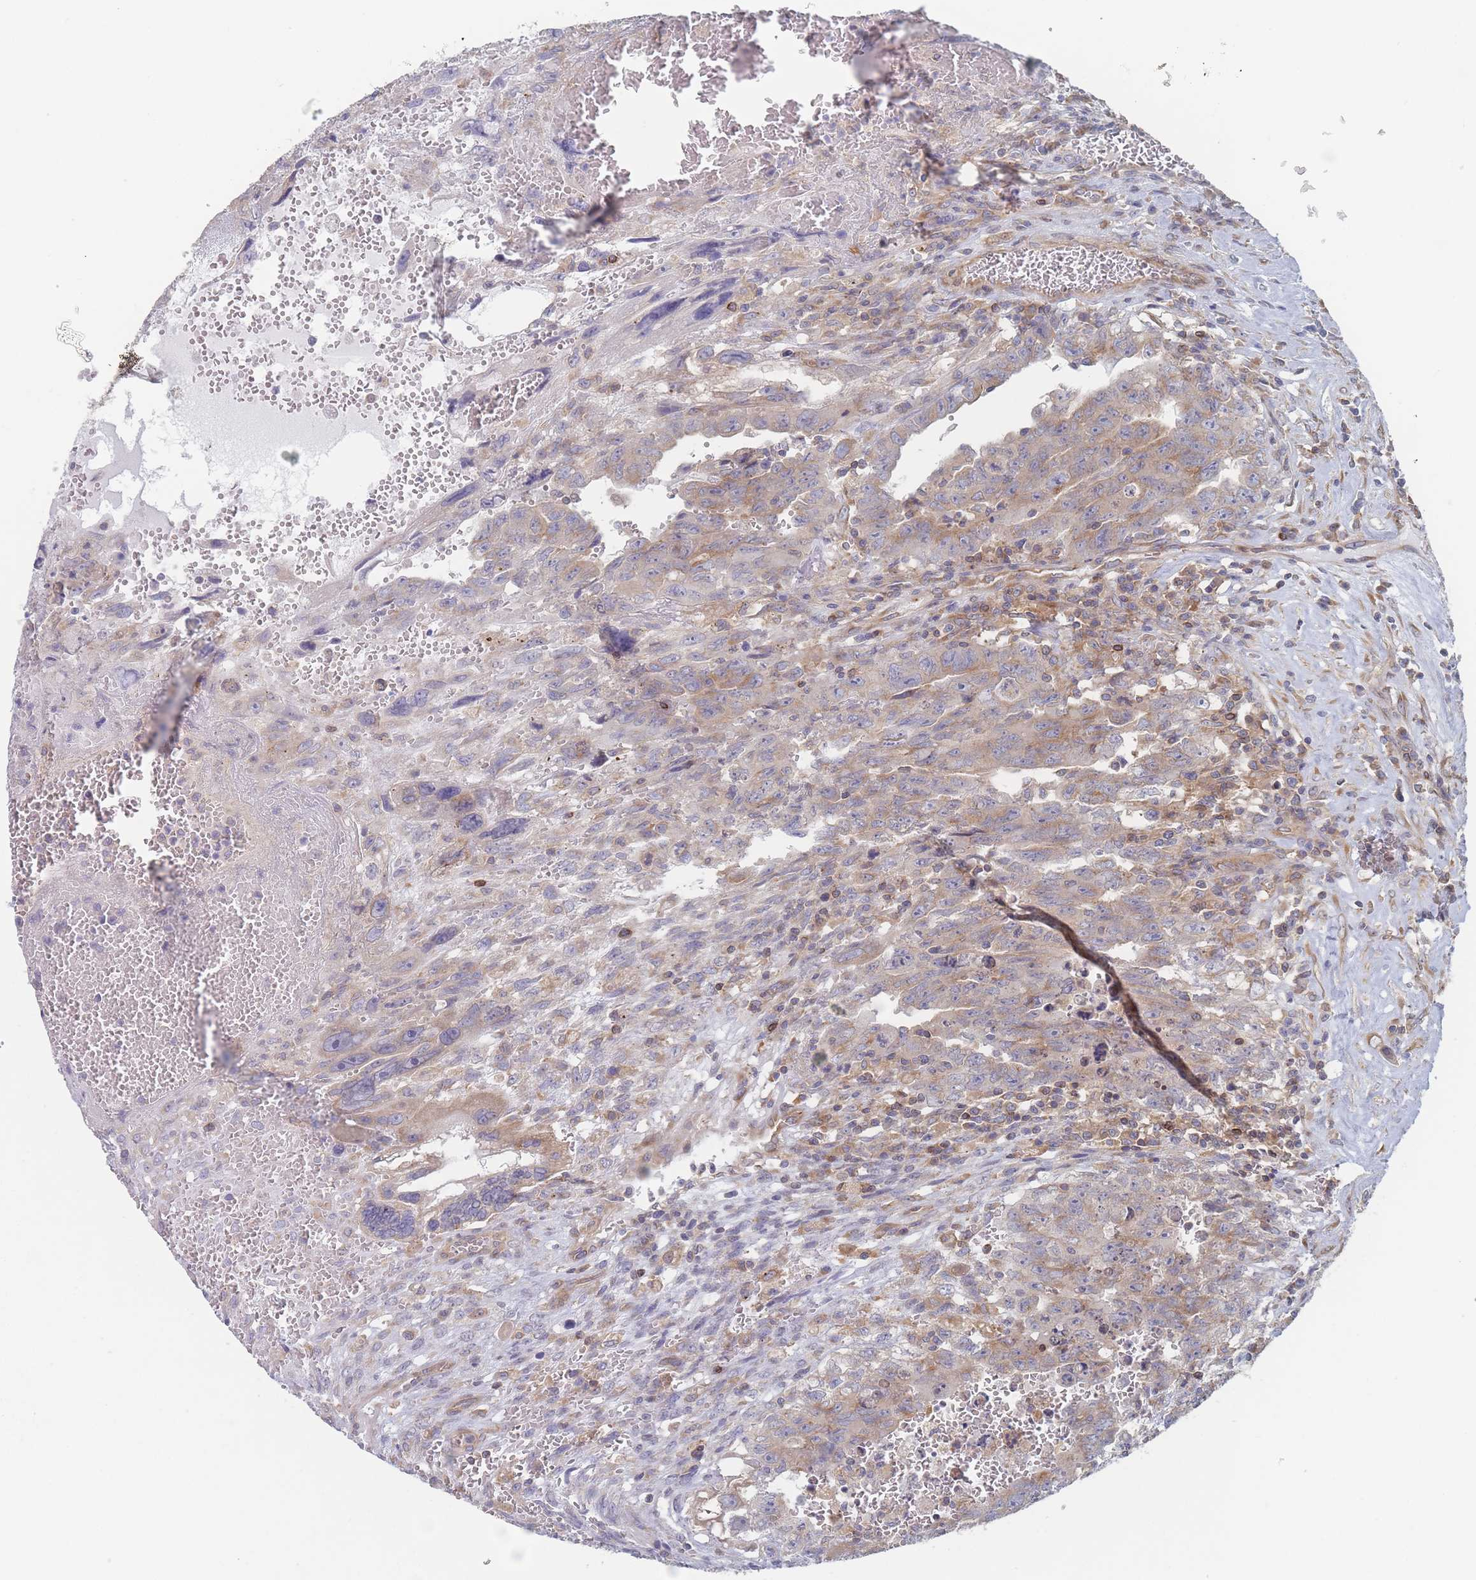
{"staining": {"intensity": "moderate", "quantity": "<25%", "location": "cytoplasmic/membranous"}, "tissue": "testis cancer", "cell_type": "Tumor cells", "image_type": "cancer", "snomed": [{"axis": "morphology", "description": "Carcinoma, Embryonal, NOS"}, {"axis": "topography", "description": "Testis"}], "caption": "The immunohistochemical stain labels moderate cytoplasmic/membranous positivity in tumor cells of testis cancer tissue.", "gene": "KDSR", "patient": {"sex": "male", "age": 28}}